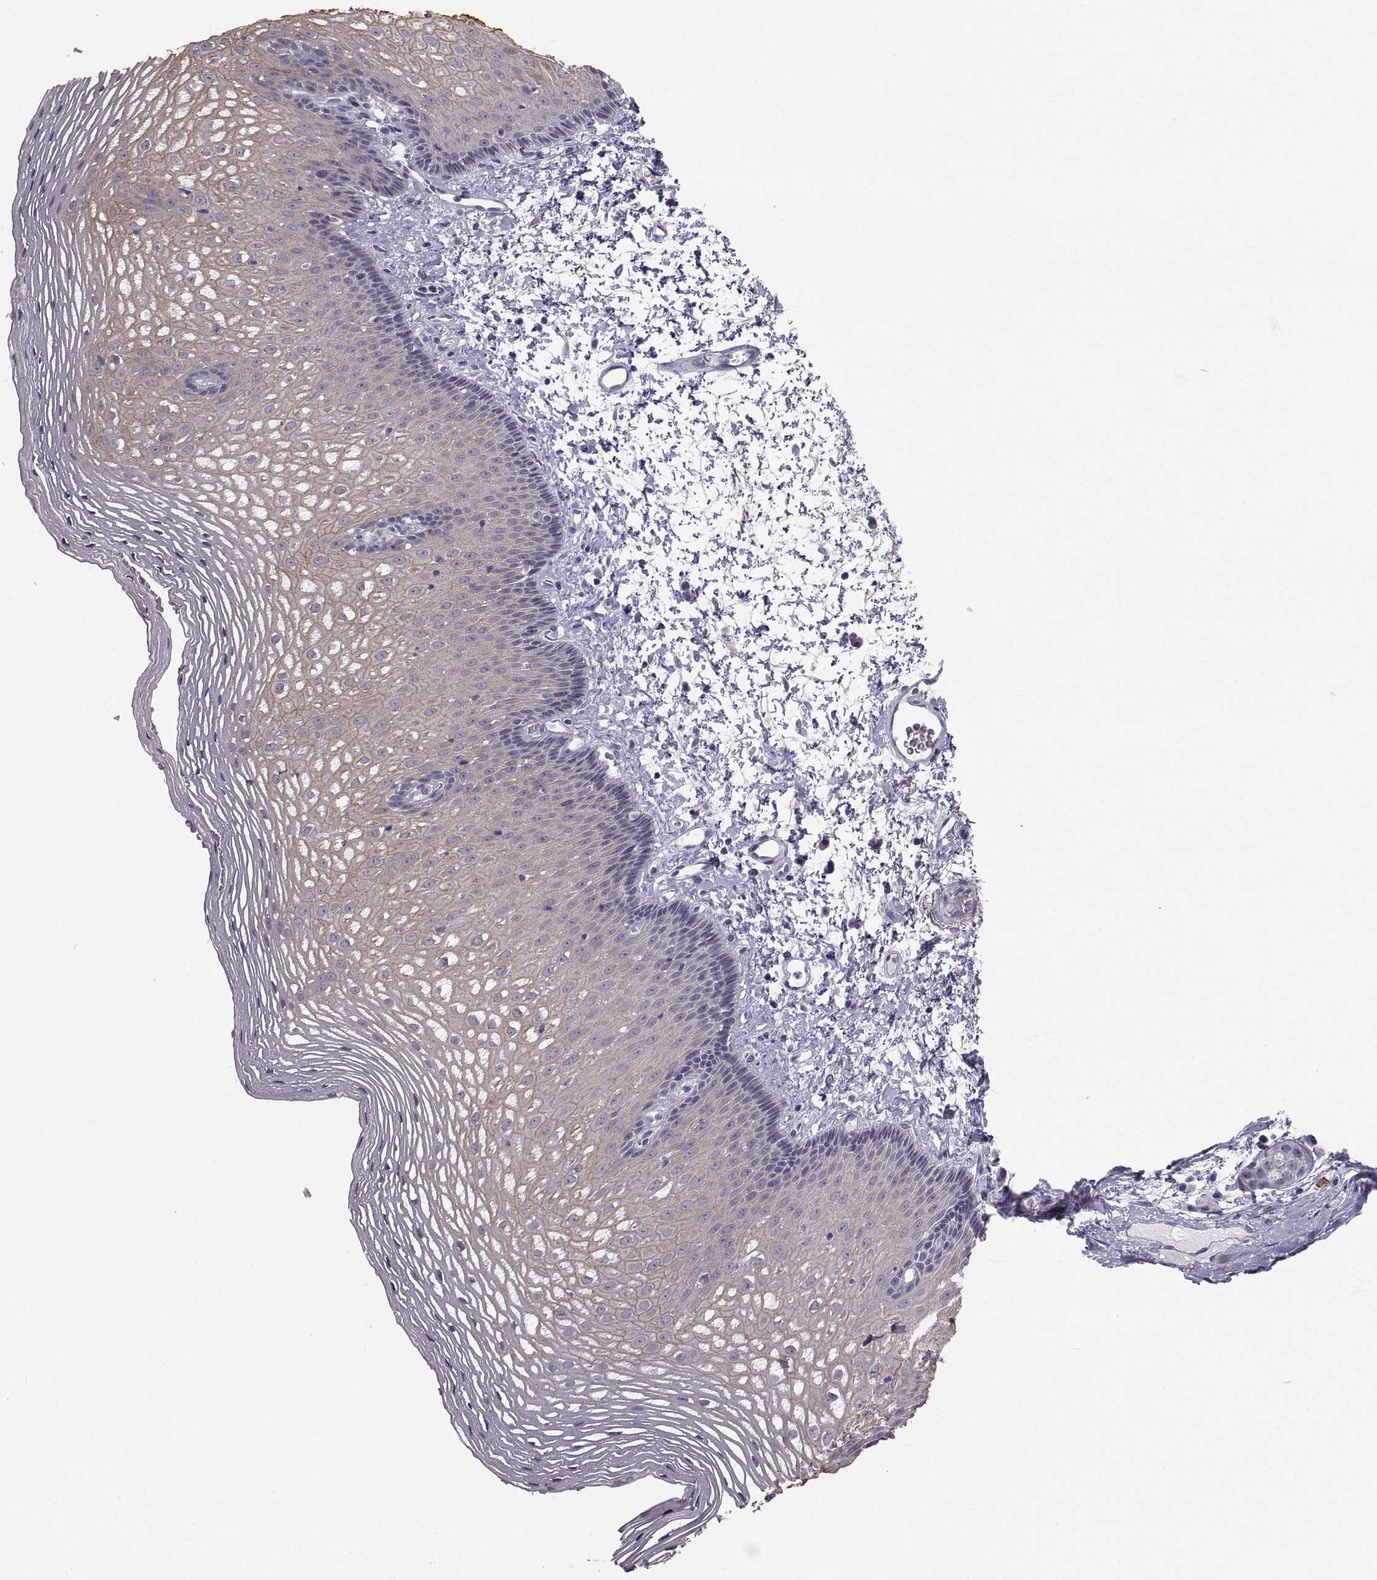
{"staining": {"intensity": "weak", "quantity": "25%-75%", "location": "cytoplasmic/membranous"}, "tissue": "esophagus", "cell_type": "Squamous epithelial cells", "image_type": "normal", "snomed": [{"axis": "morphology", "description": "Normal tissue, NOS"}, {"axis": "topography", "description": "Esophagus"}], "caption": "This micrograph displays normal esophagus stained with immunohistochemistry (IHC) to label a protein in brown. The cytoplasmic/membranous of squamous epithelial cells show weak positivity for the protein. Nuclei are counter-stained blue.", "gene": "ZNF185", "patient": {"sex": "male", "age": 76}}